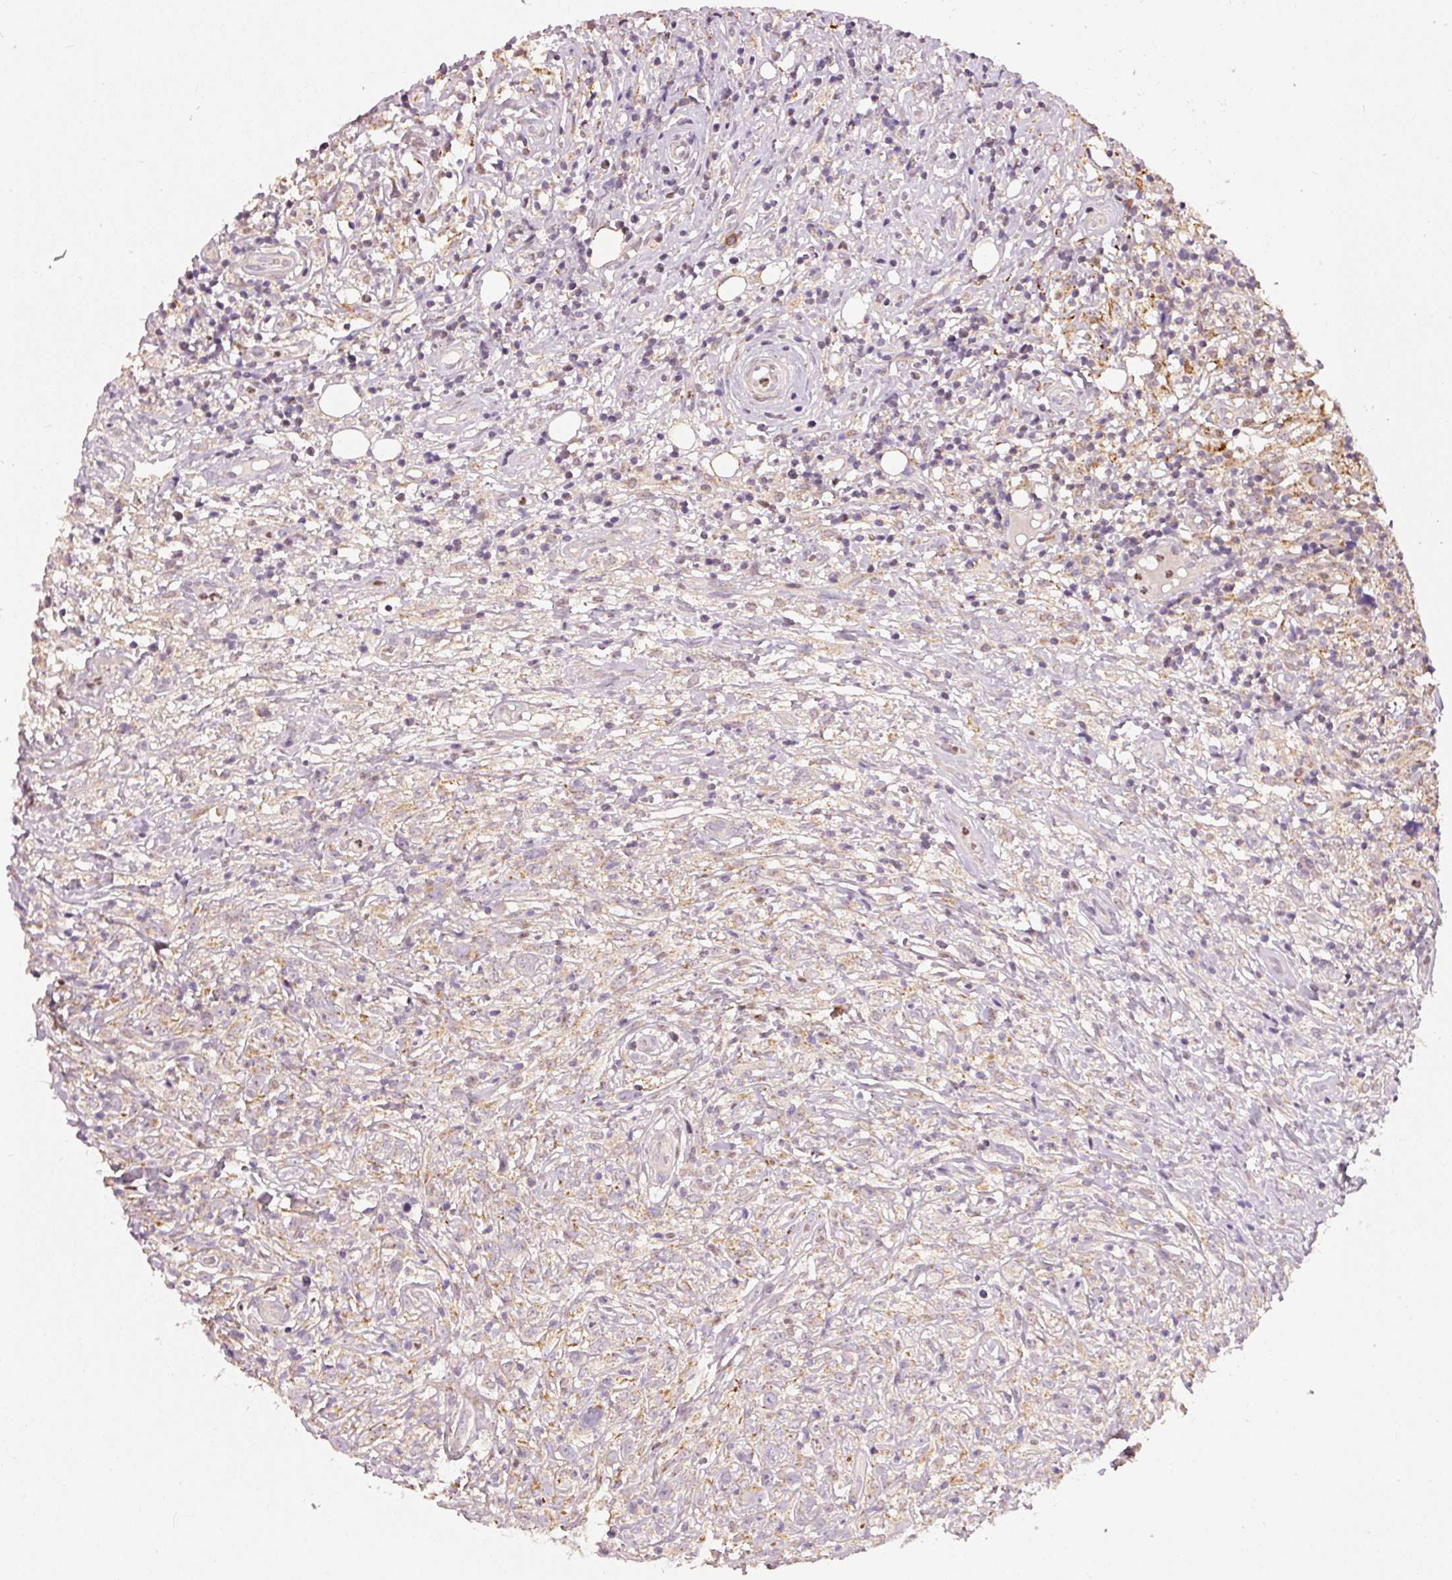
{"staining": {"intensity": "weak", "quantity": "<25%", "location": "cytoplasmic/membranous"}, "tissue": "lymphoma", "cell_type": "Tumor cells", "image_type": "cancer", "snomed": [{"axis": "morphology", "description": "Hodgkin's disease, NOS"}, {"axis": "topography", "description": "No Tissue"}], "caption": "Tumor cells are negative for protein expression in human Hodgkin's disease.", "gene": "MTHFD1L", "patient": {"sex": "female", "age": 21}}